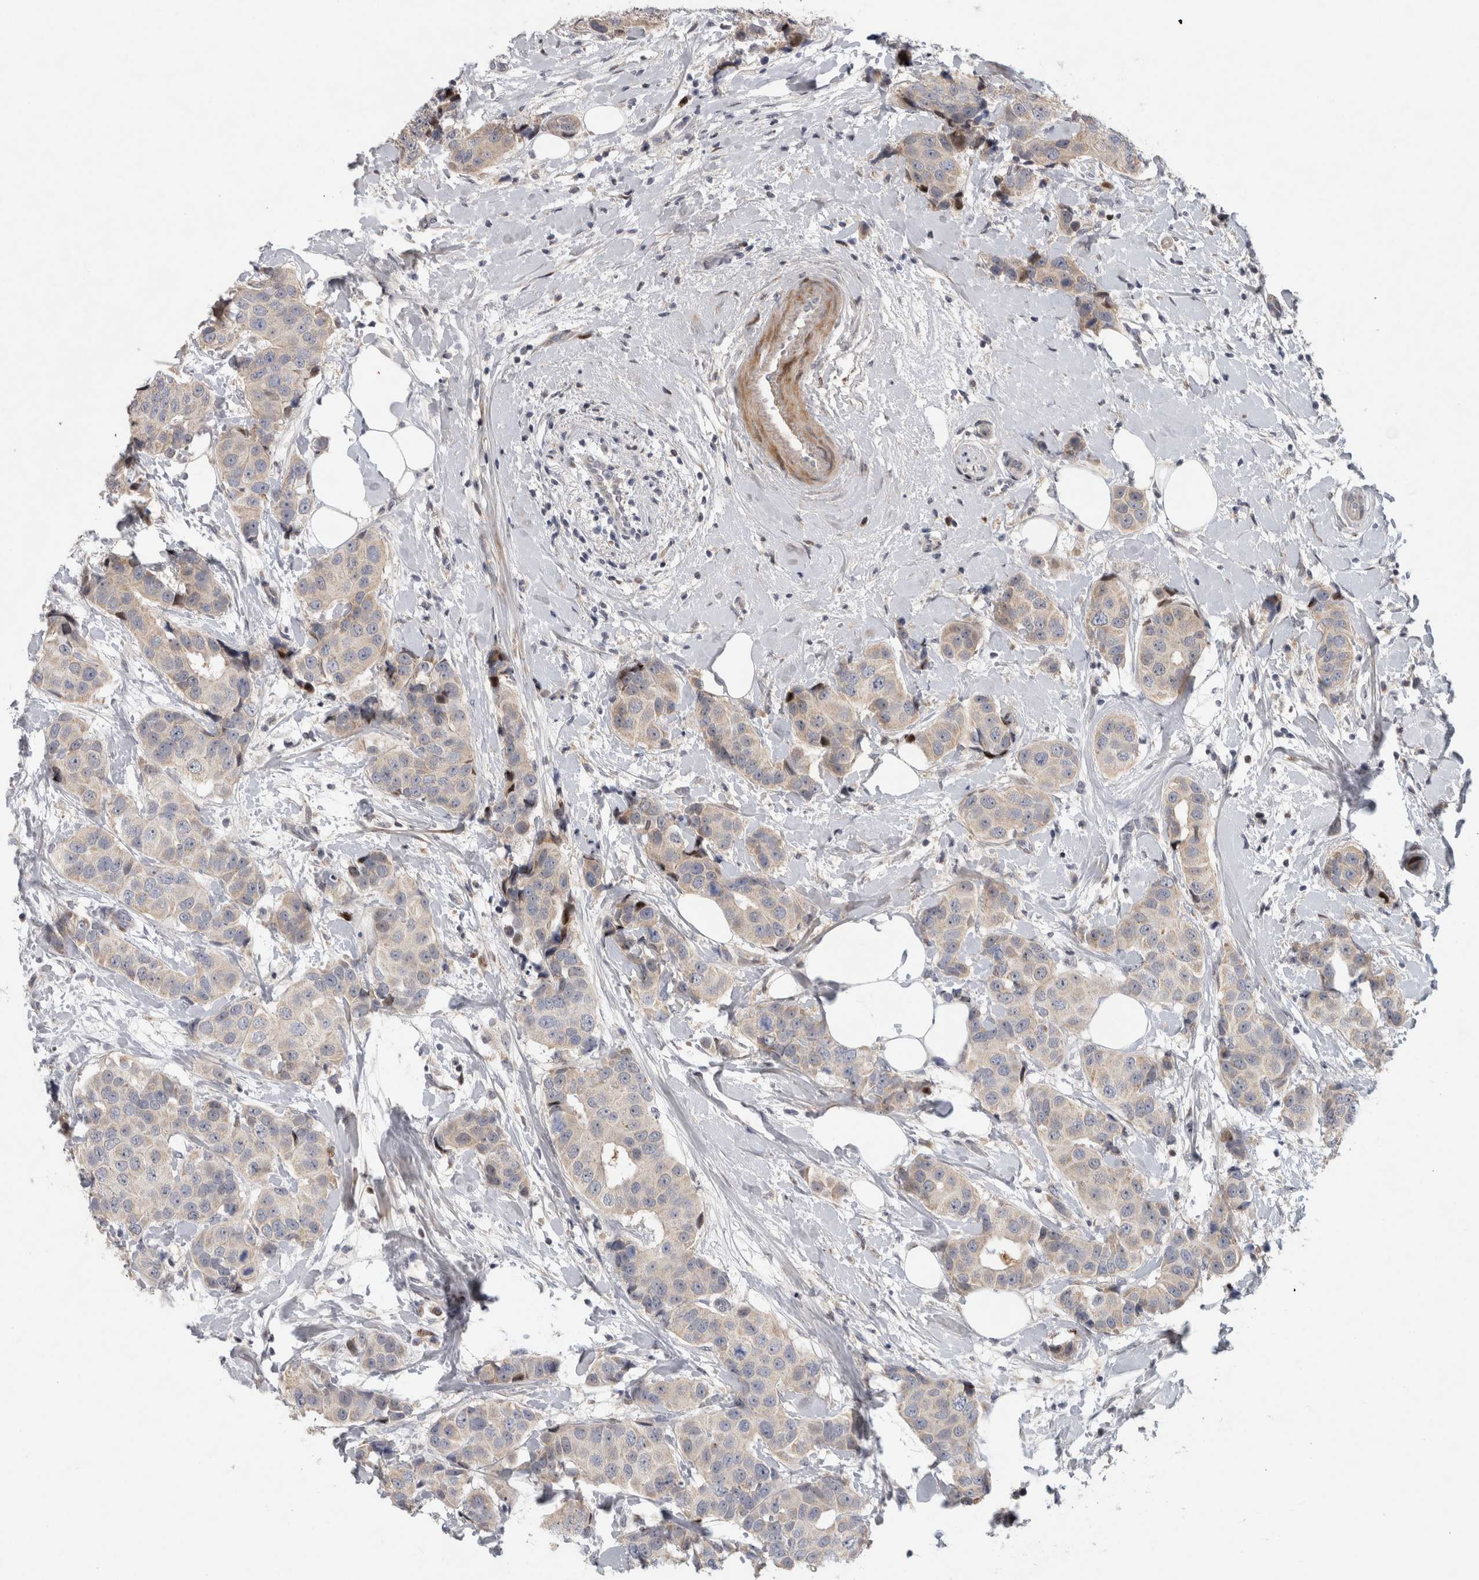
{"staining": {"intensity": "weak", "quantity": "<25%", "location": "cytoplasmic/membranous"}, "tissue": "breast cancer", "cell_type": "Tumor cells", "image_type": "cancer", "snomed": [{"axis": "morphology", "description": "Normal tissue, NOS"}, {"axis": "morphology", "description": "Duct carcinoma"}, {"axis": "topography", "description": "Breast"}], "caption": "Invasive ductal carcinoma (breast) was stained to show a protein in brown. There is no significant staining in tumor cells.", "gene": "RBM48", "patient": {"sex": "female", "age": 39}}